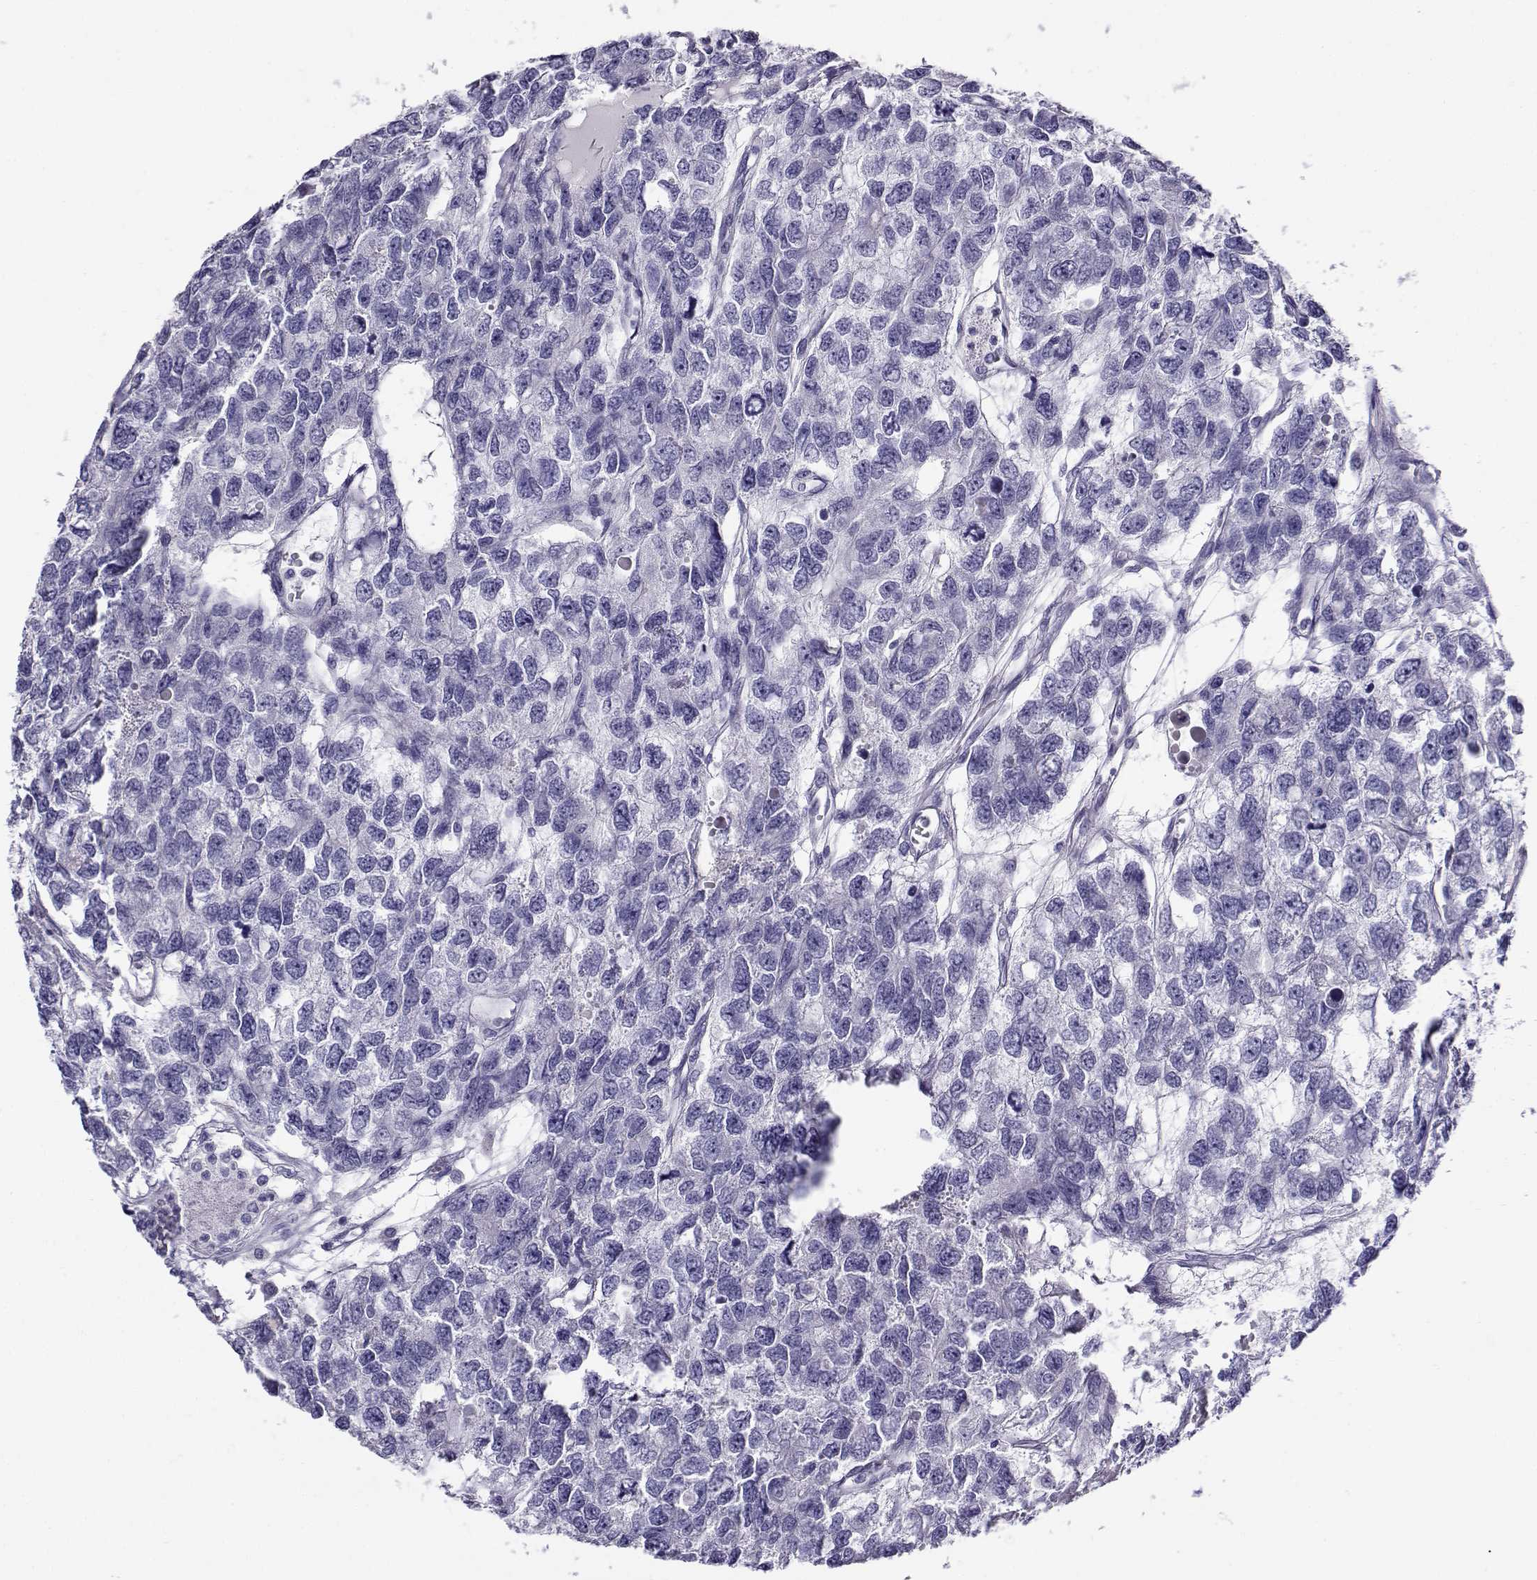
{"staining": {"intensity": "negative", "quantity": "none", "location": "none"}, "tissue": "testis cancer", "cell_type": "Tumor cells", "image_type": "cancer", "snomed": [{"axis": "morphology", "description": "Seminoma, NOS"}, {"axis": "topography", "description": "Testis"}], "caption": "Histopathology image shows no protein positivity in tumor cells of testis seminoma tissue.", "gene": "RHOXF2", "patient": {"sex": "male", "age": 52}}